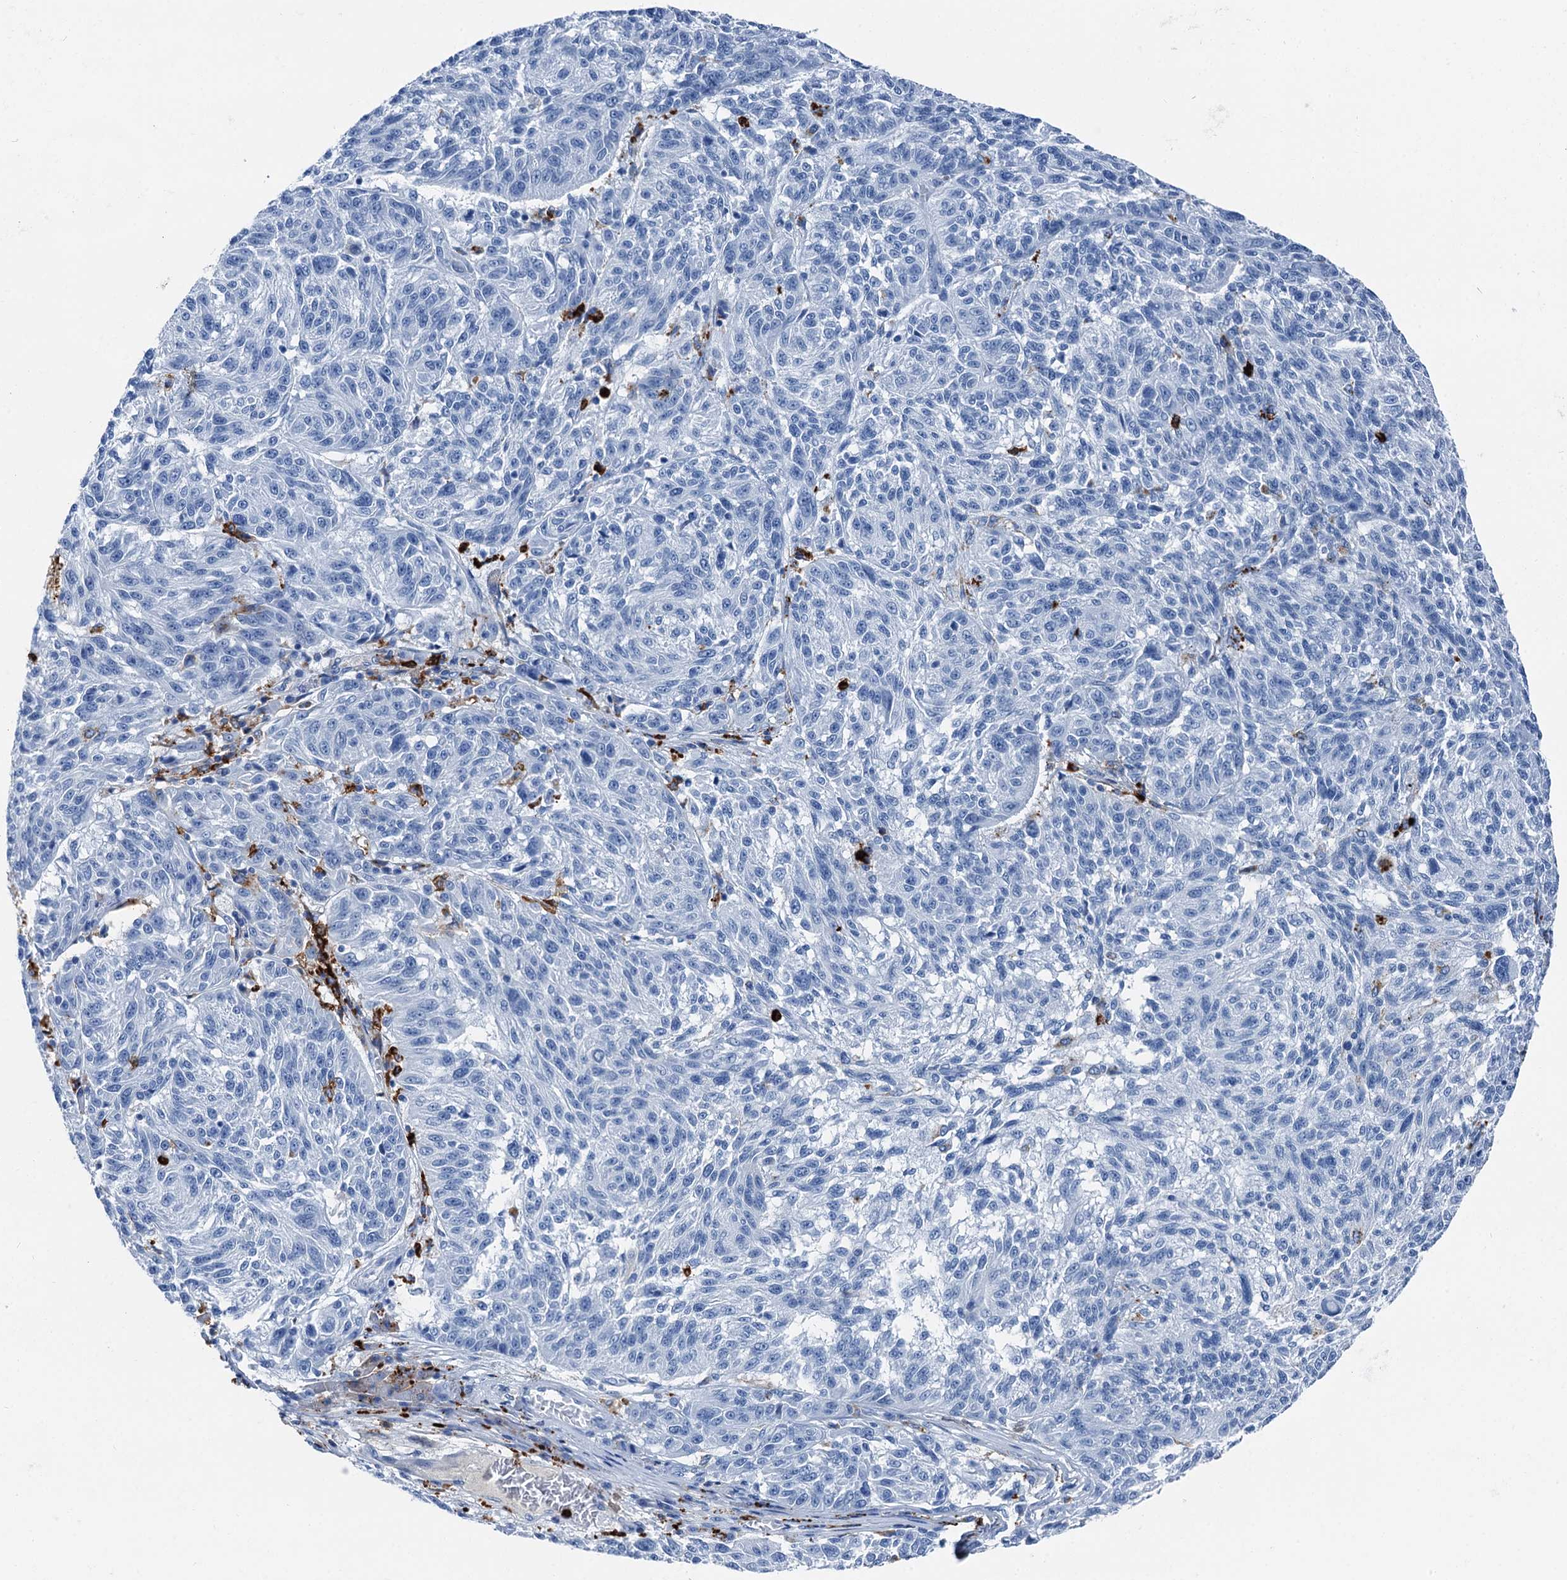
{"staining": {"intensity": "negative", "quantity": "none", "location": "none"}, "tissue": "melanoma", "cell_type": "Tumor cells", "image_type": "cancer", "snomed": [{"axis": "morphology", "description": "Malignant melanoma, NOS"}, {"axis": "topography", "description": "Skin"}], "caption": "Malignant melanoma stained for a protein using IHC exhibits no expression tumor cells.", "gene": "PLAC8", "patient": {"sex": "male", "age": 53}}